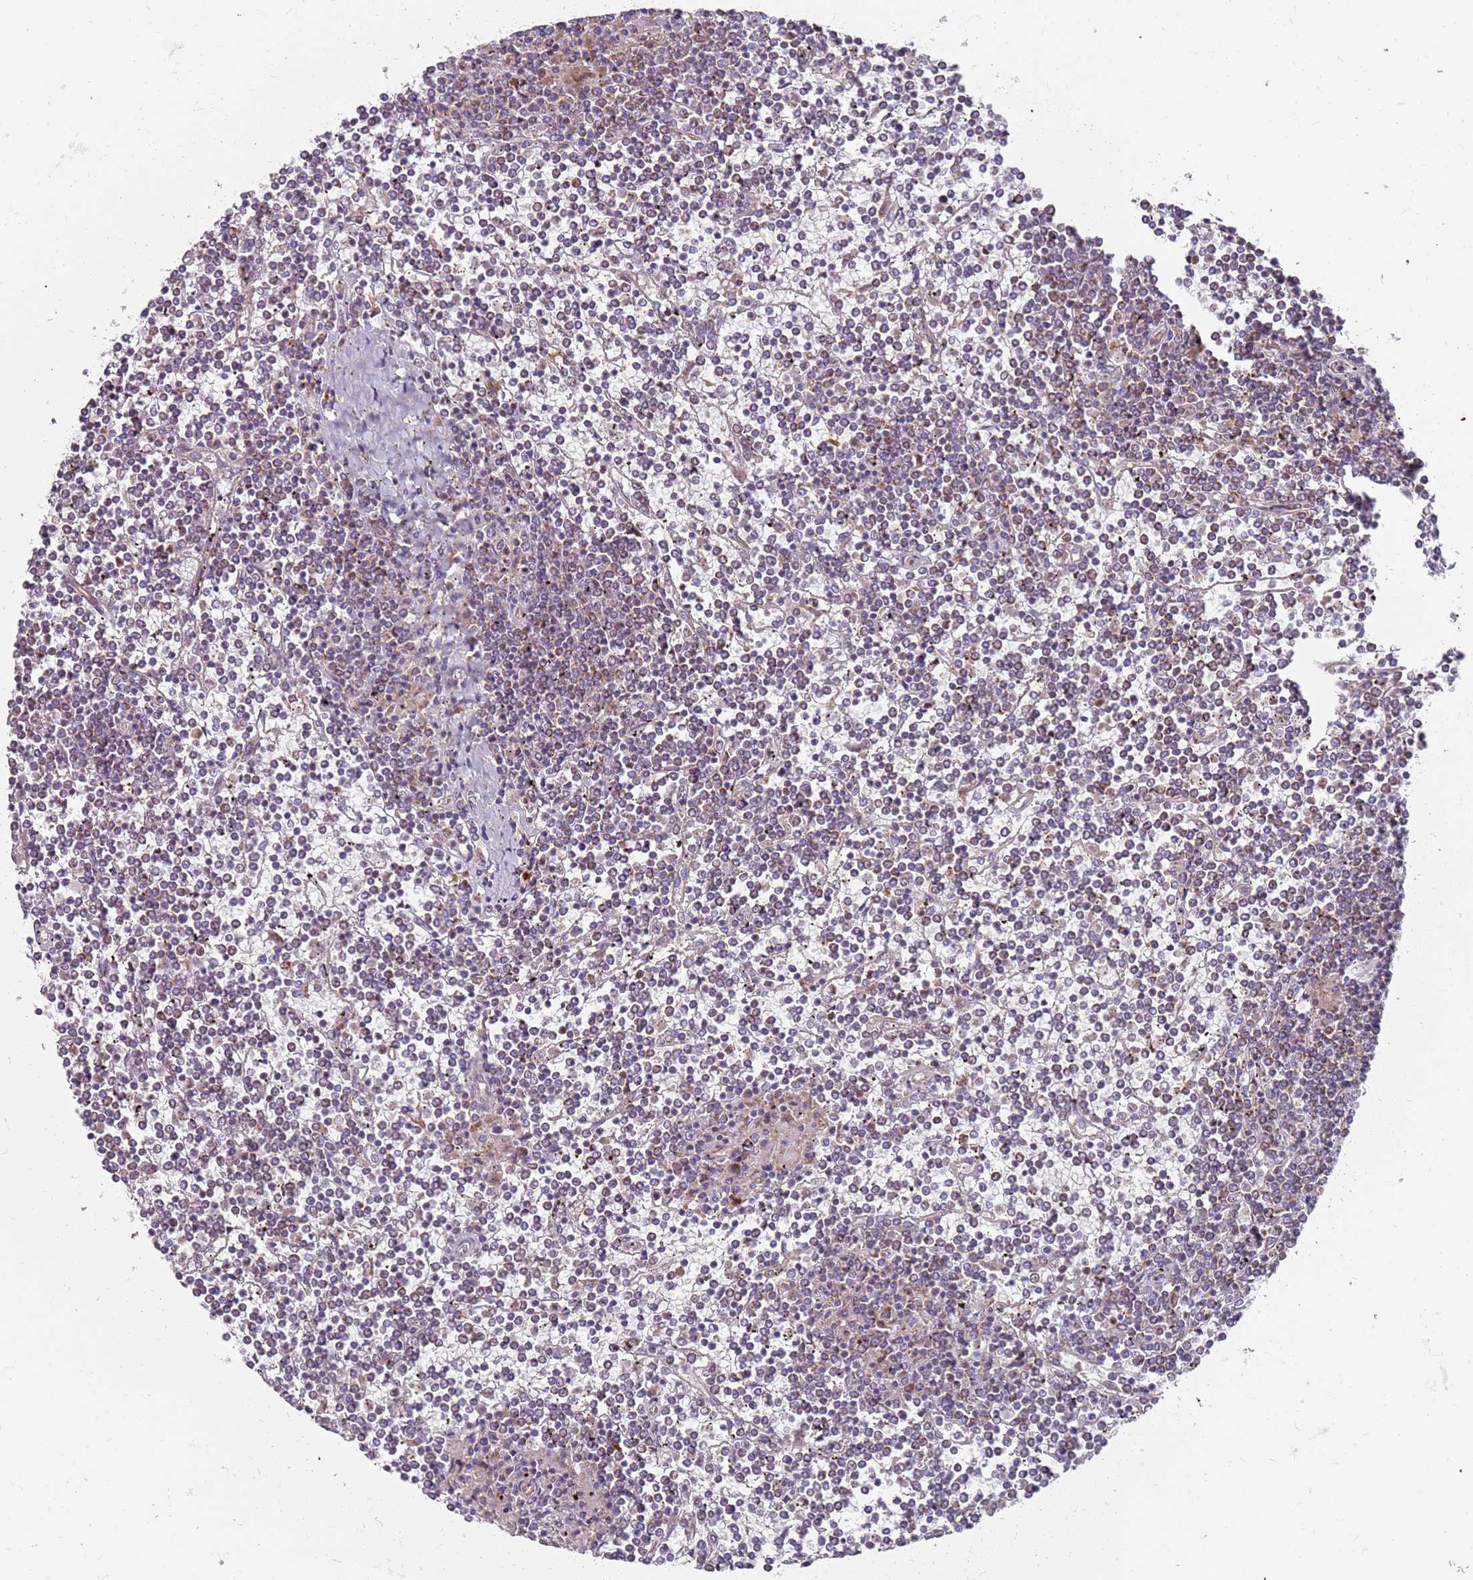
{"staining": {"intensity": "weak", "quantity": "25%-75%", "location": "cytoplasmic/membranous"}, "tissue": "lymphoma", "cell_type": "Tumor cells", "image_type": "cancer", "snomed": [{"axis": "morphology", "description": "Malignant lymphoma, non-Hodgkin's type, Low grade"}, {"axis": "topography", "description": "Spleen"}], "caption": "DAB (3,3'-diaminobenzidine) immunohistochemical staining of lymphoma reveals weak cytoplasmic/membranous protein staining in approximately 25%-75% of tumor cells.", "gene": "ALS2", "patient": {"sex": "female", "age": 19}}